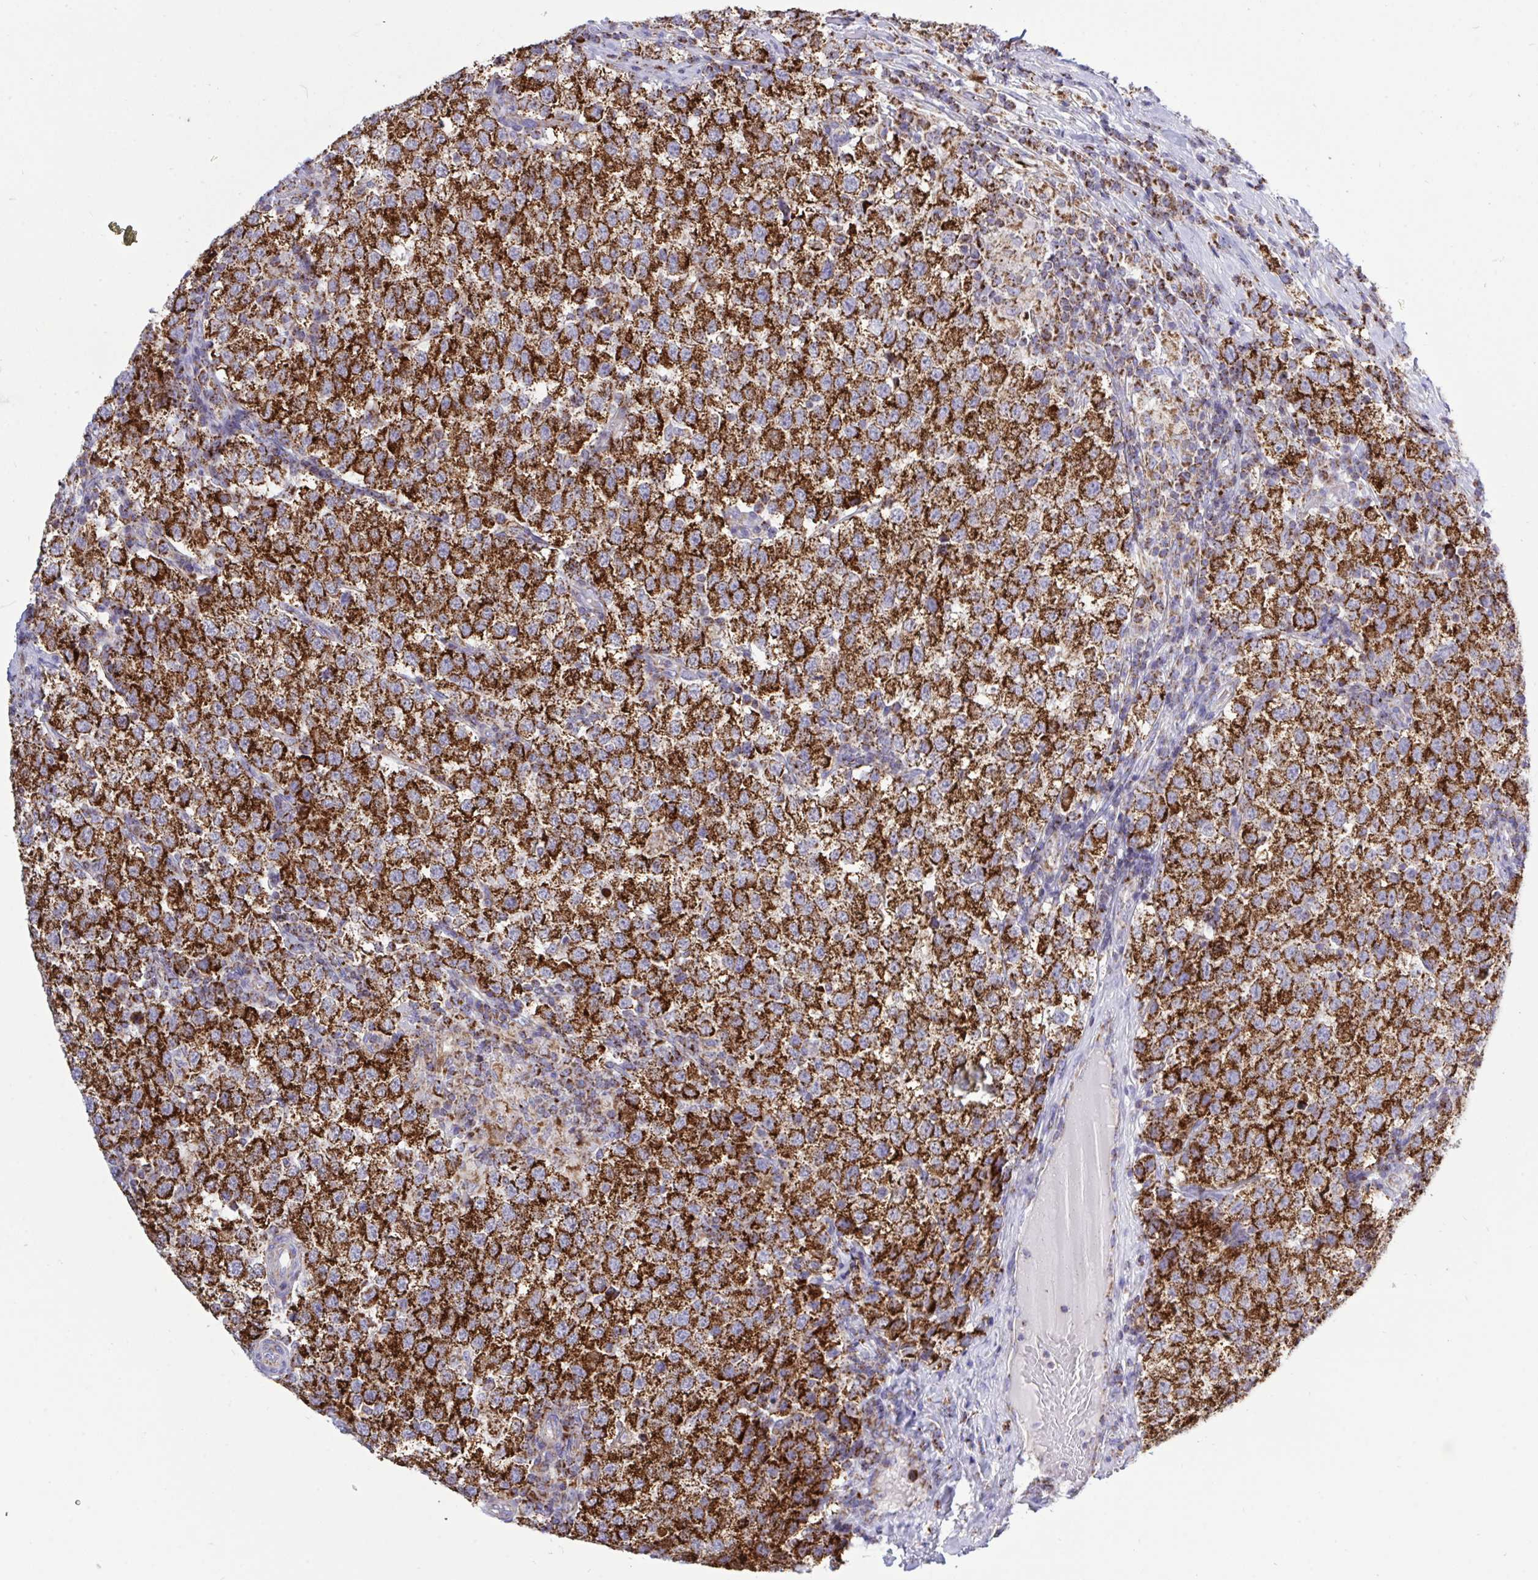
{"staining": {"intensity": "strong", "quantity": ">75%", "location": "cytoplasmic/membranous"}, "tissue": "testis cancer", "cell_type": "Tumor cells", "image_type": "cancer", "snomed": [{"axis": "morphology", "description": "Seminoma, NOS"}, {"axis": "topography", "description": "Testis"}], "caption": "Seminoma (testis) stained with IHC demonstrates strong cytoplasmic/membranous staining in approximately >75% of tumor cells.", "gene": "HSPE1", "patient": {"sex": "male", "age": 34}}